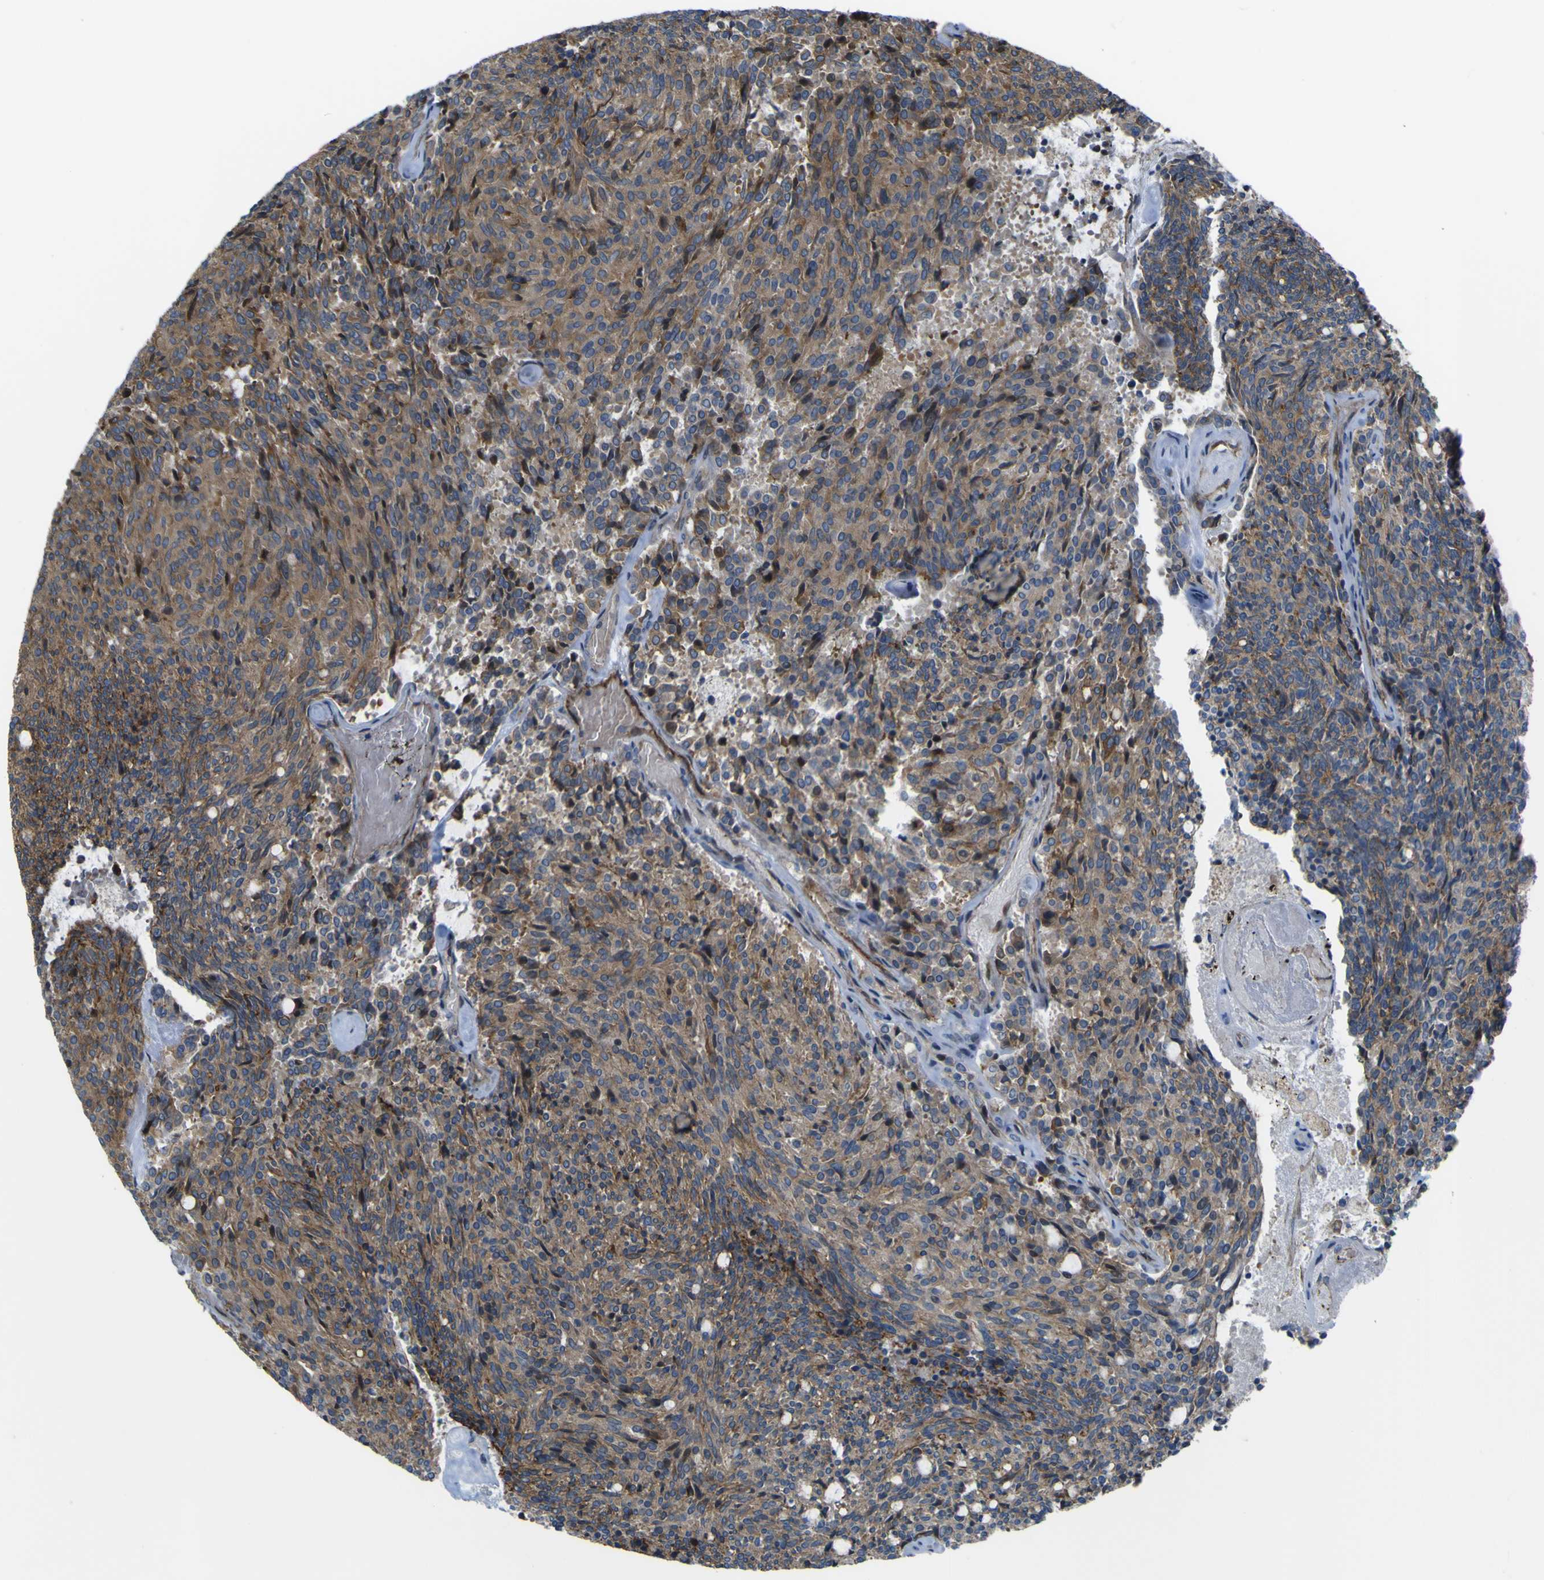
{"staining": {"intensity": "moderate", "quantity": ">75%", "location": "cytoplasmic/membranous"}, "tissue": "carcinoid", "cell_type": "Tumor cells", "image_type": "cancer", "snomed": [{"axis": "morphology", "description": "Carcinoid, malignant, NOS"}, {"axis": "topography", "description": "Pancreas"}], "caption": "Protein expression analysis of human carcinoid (malignant) reveals moderate cytoplasmic/membranous positivity in approximately >75% of tumor cells. The staining is performed using DAB brown chromogen to label protein expression. The nuclei are counter-stained blue using hematoxylin.", "gene": "FBXO30", "patient": {"sex": "female", "age": 54}}